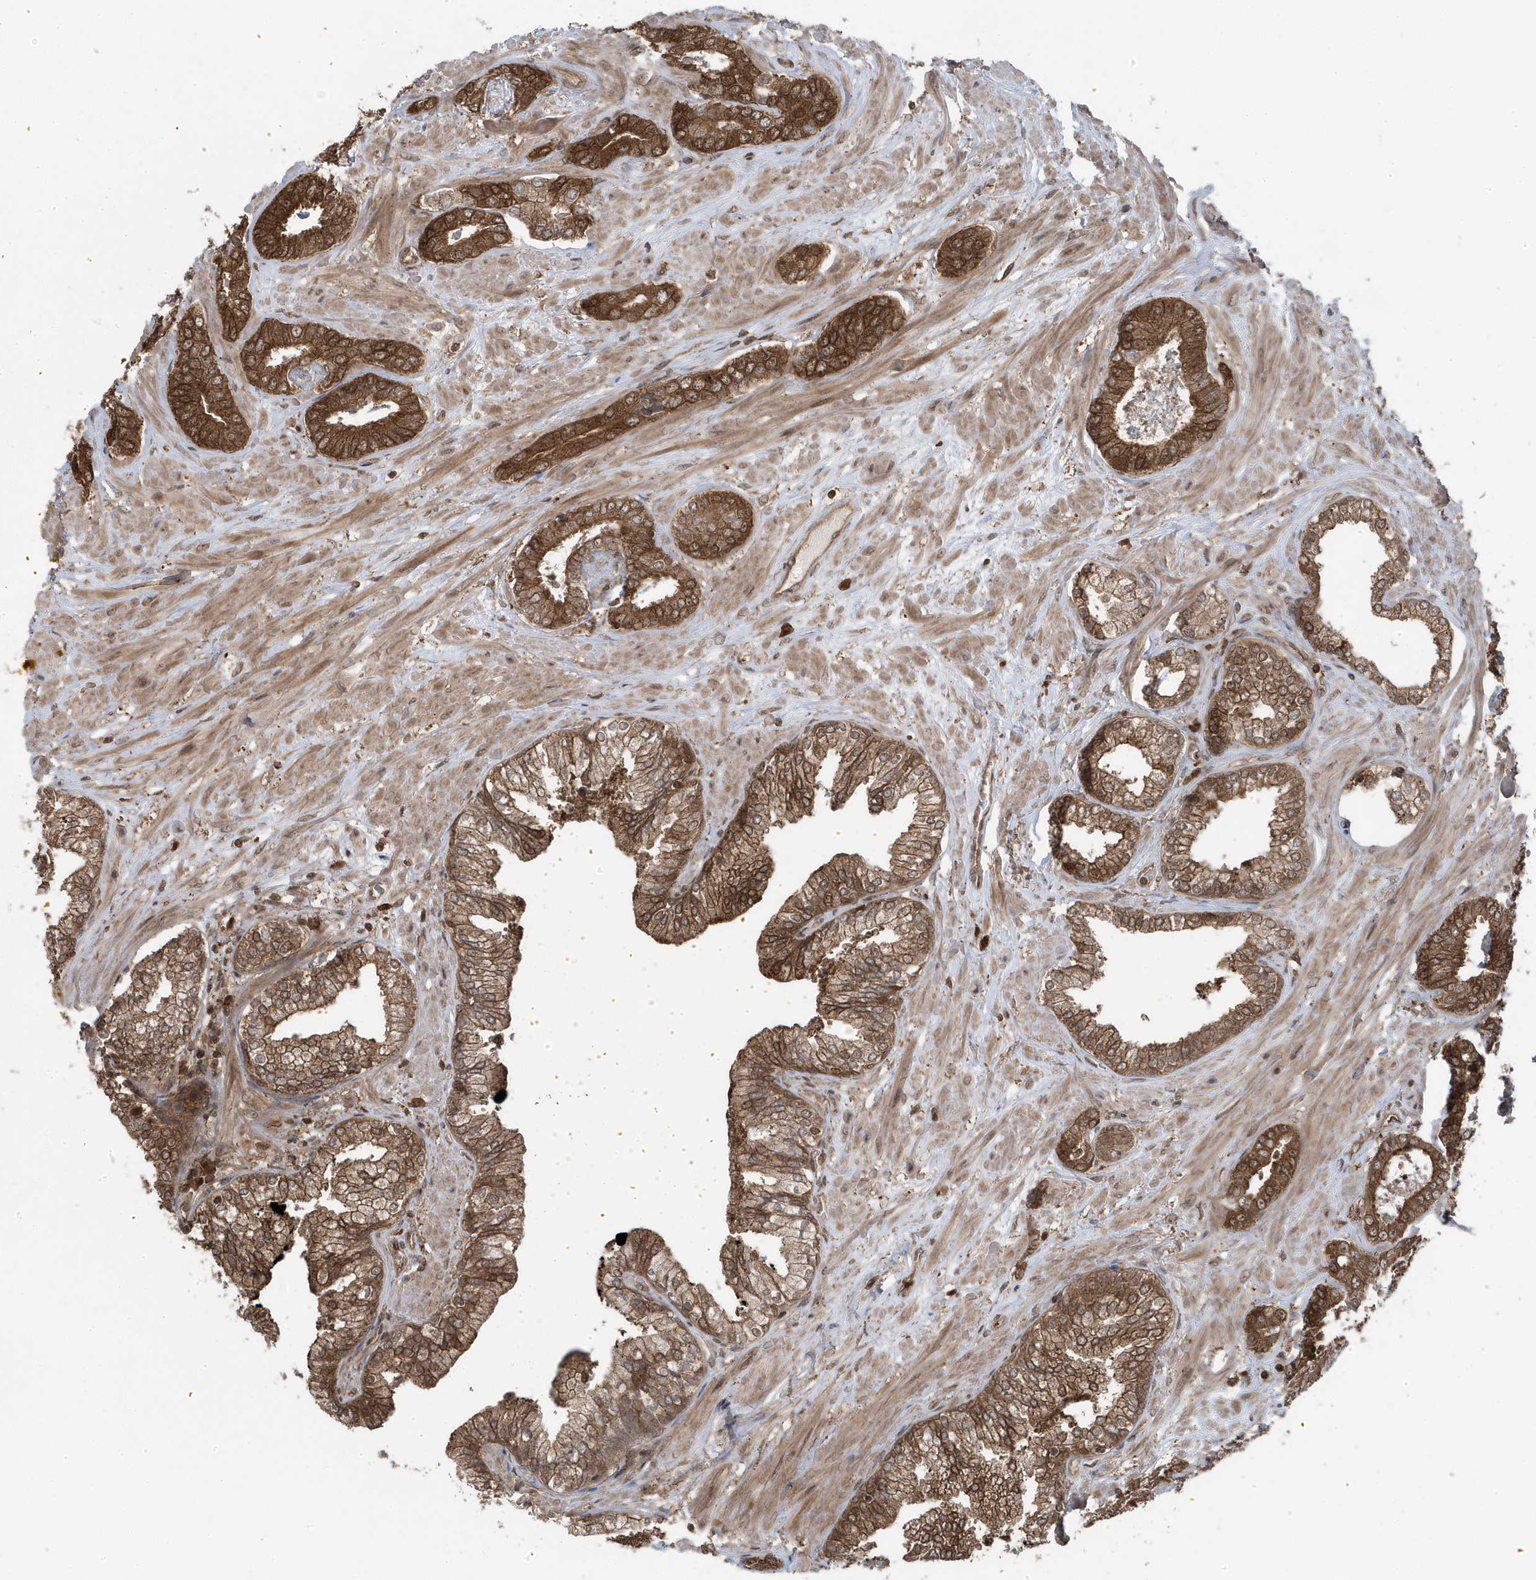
{"staining": {"intensity": "strong", "quantity": ">75%", "location": "cytoplasmic/membranous"}, "tissue": "prostate cancer", "cell_type": "Tumor cells", "image_type": "cancer", "snomed": [{"axis": "morphology", "description": "Adenocarcinoma, Low grade"}, {"axis": "topography", "description": "Prostate"}], "caption": "Prostate cancer (adenocarcinoma (low-grade)) was stained to show a protein in brown. There is high levels of strong cytoplasmic/membranous positivity in approximately >75% of tumor cells.", "gene": "MAPK1IP1L", "patient": {"sex": "male", "age": 71}}